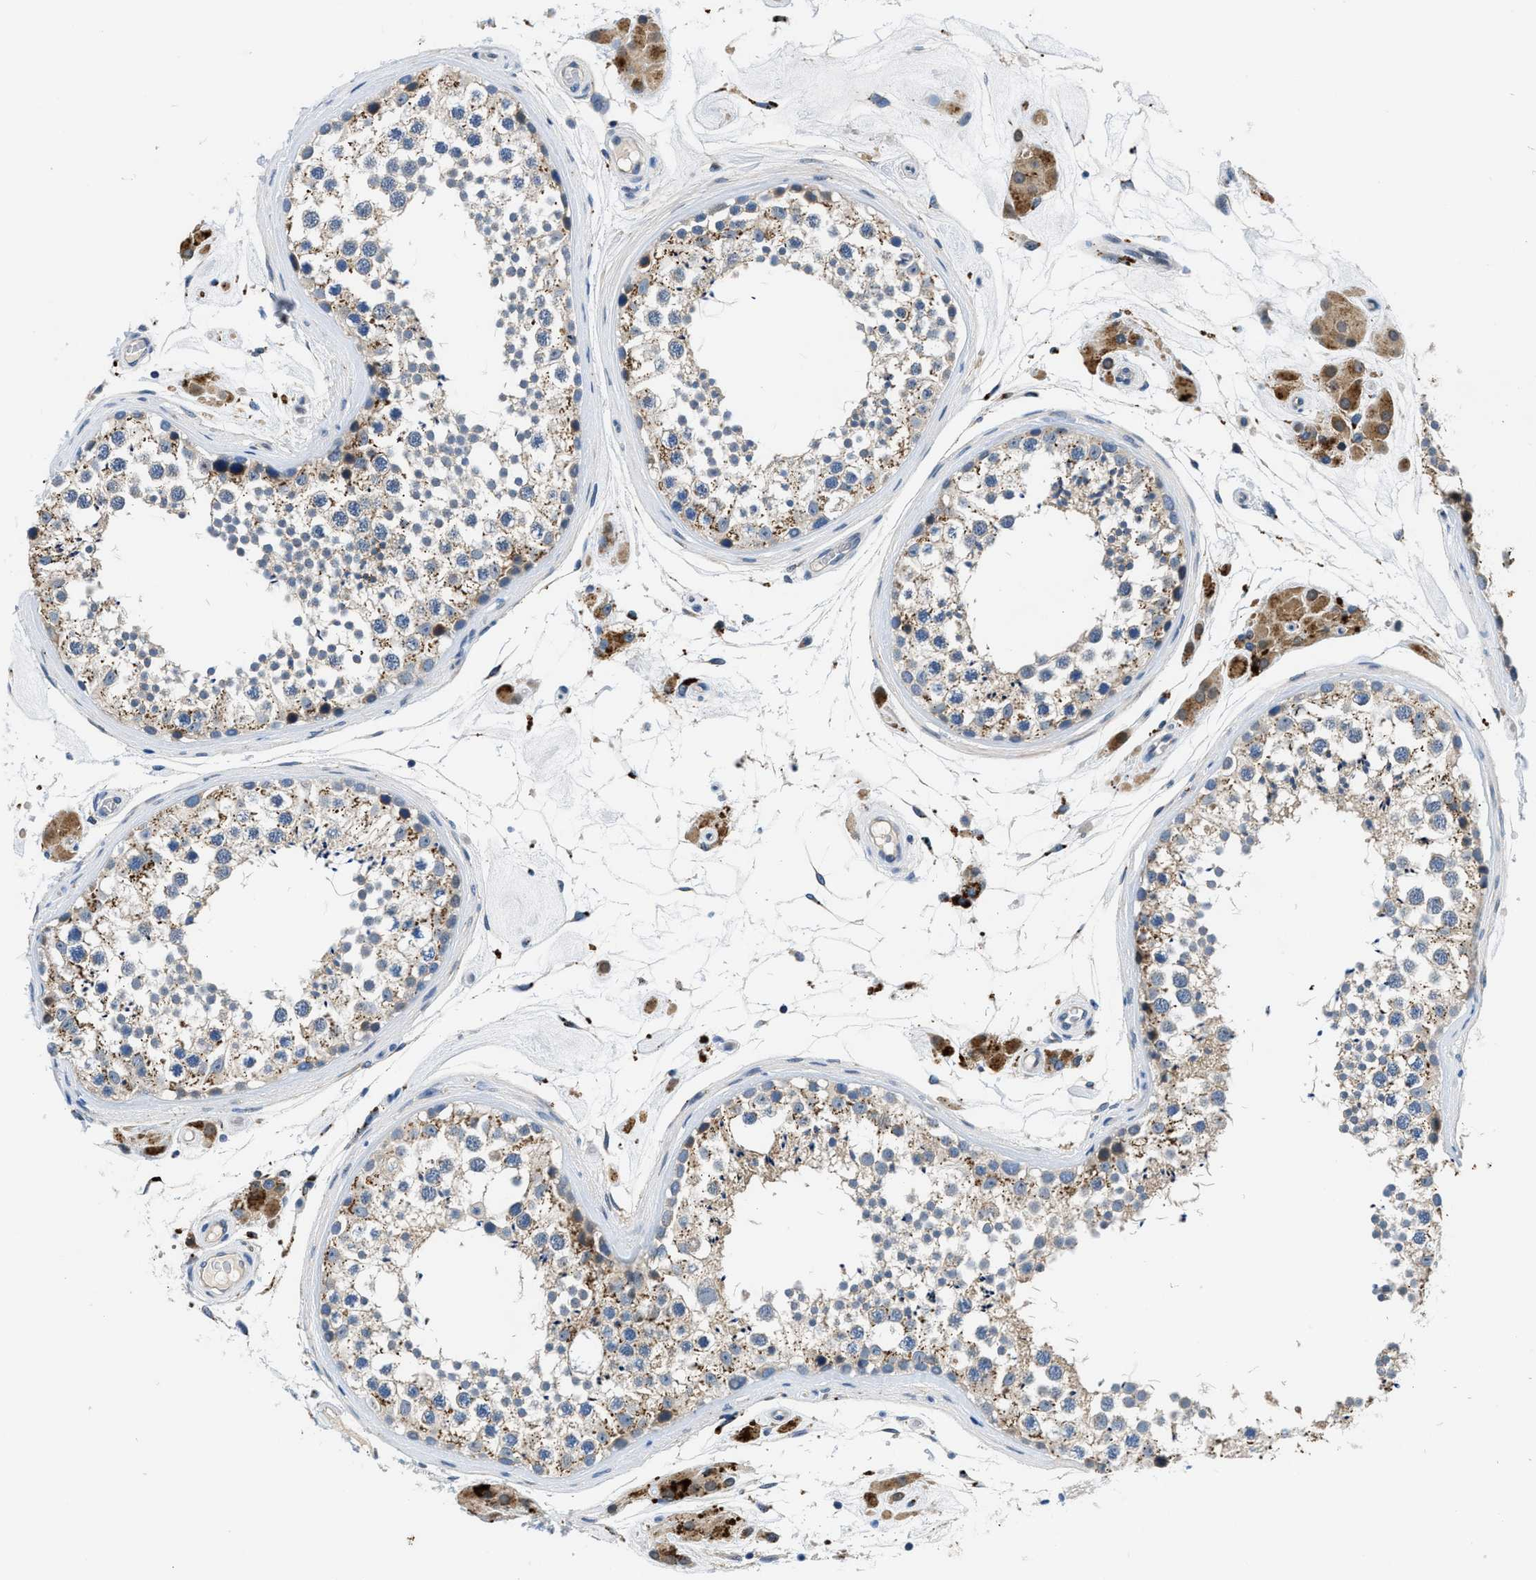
{"staining": {"intensity": "moderate", "quantity": "25%-75%", "location": "cytoplasmic/membranous"}, "tissue": "testis", "cell_type": "Cells in seminiferous ducts", "image_type": "normal", "snomed": [{"axis": "morphology", "description": "Normal tissue, NOS"}, {"axis": "topography", "description": "Testis"}], "caption": "High-power microscopy captured an immunohistochemistry image of normal testis, revealing moderate cytoplasmic/membranous expression in about 25%-75% of cells in seminiferous ducts. The staining was performed using DAB, with brown indicating positive protein expression. Nuclei are stained blue with hematoxylin.", "gene": "ADGRE3", "patient": {"sex": "male", "age": 46}}